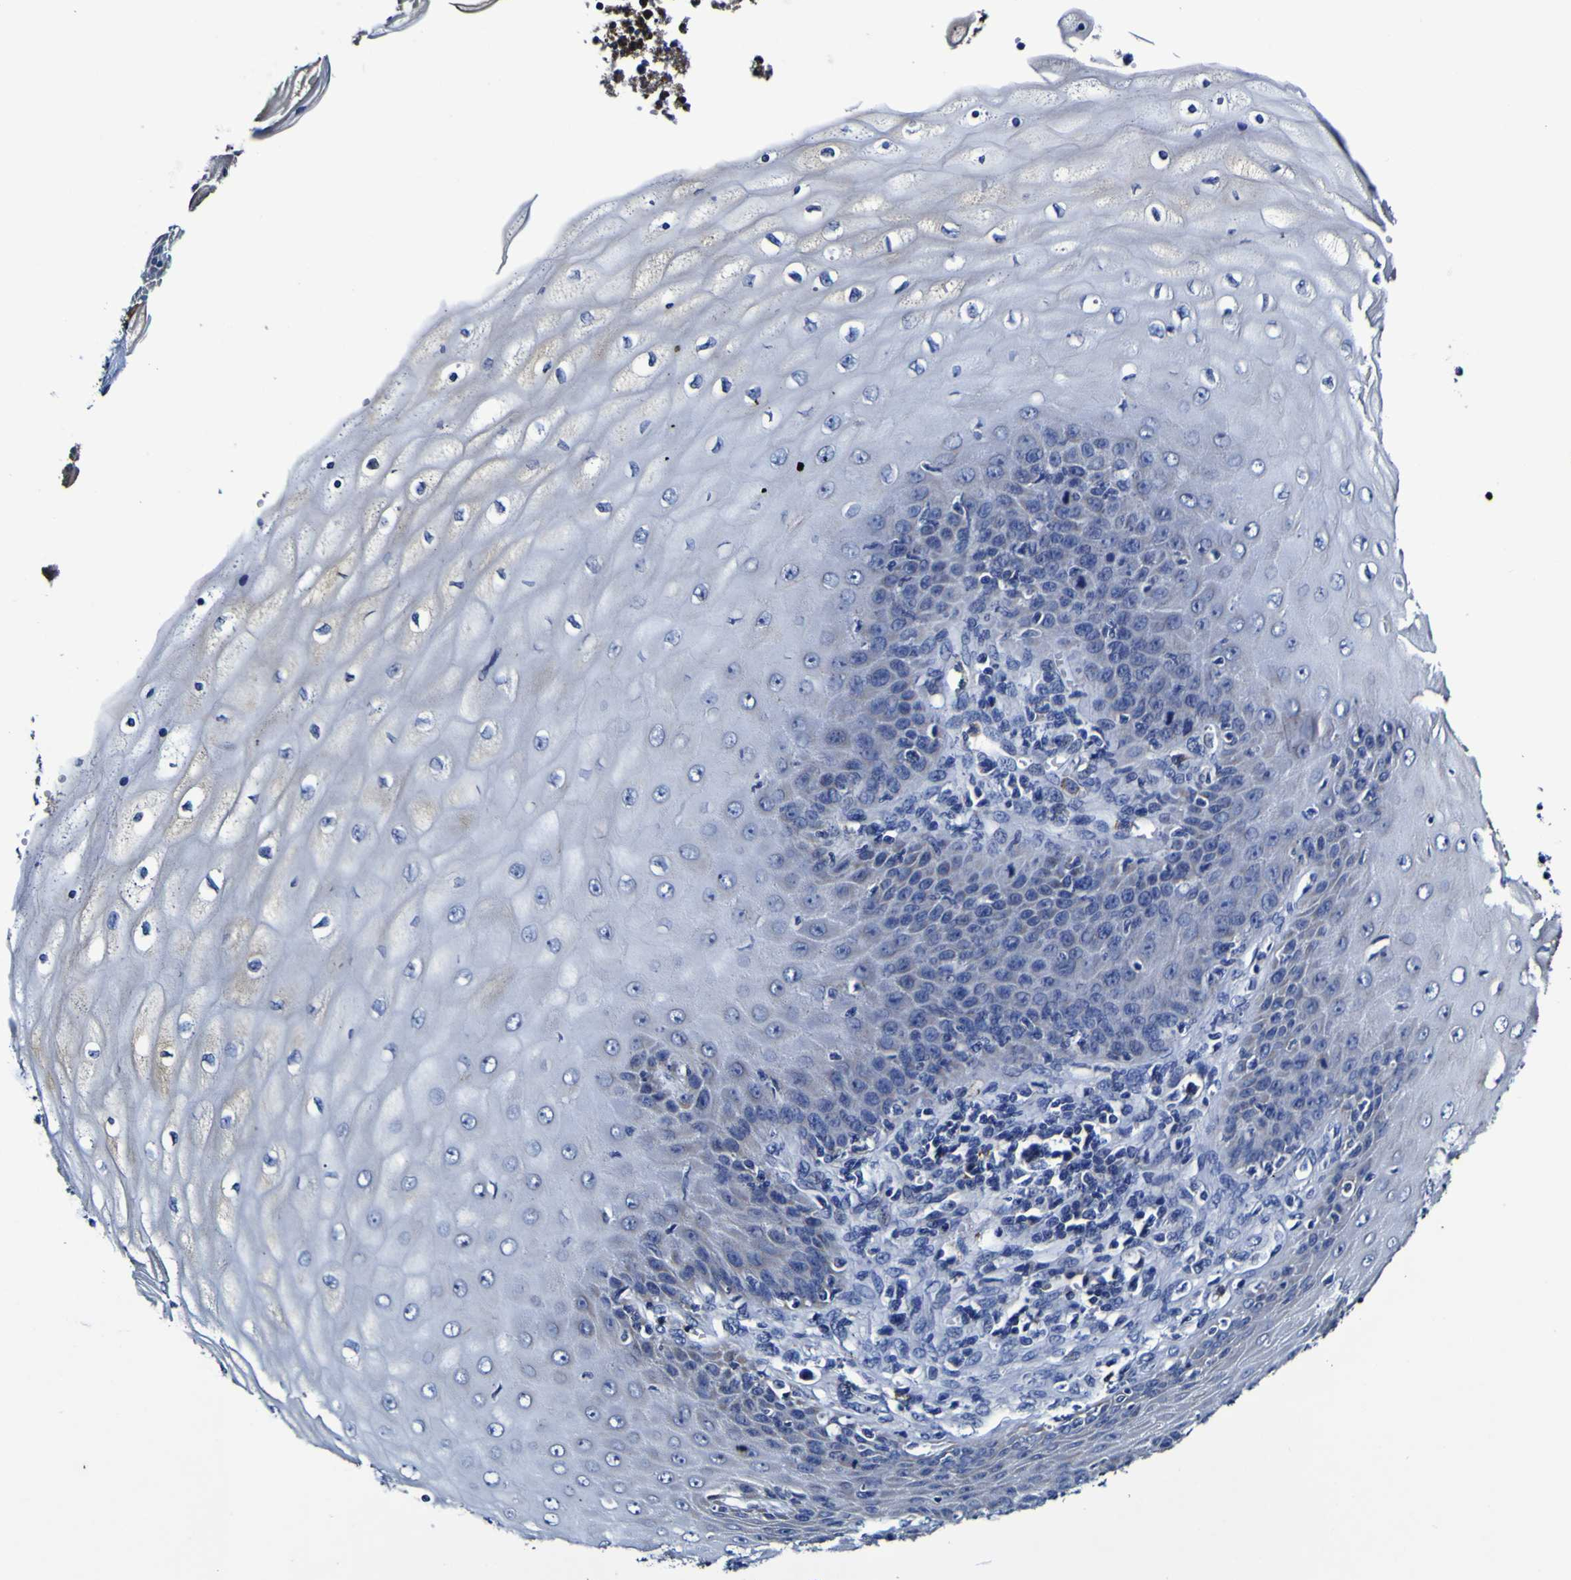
{"staining": {"intensity": "negative", "quantity": "none", "location": "none"}, "tissue": "cervical cancer", "cell_type": "Tumor cells", "image_type": "cancer", "snomed": [{"axis": "morphology", "description": "Squamous cell carcinoma, NOS"}, {"axis": "topography", "description": "Cervix"}], "caption": "Image shows no protein expression in tumor cells of squamous cell carcinoma (cervical) tissue.", "gene": "PANK4", "patient": {"sex": "female", "age": 35}}